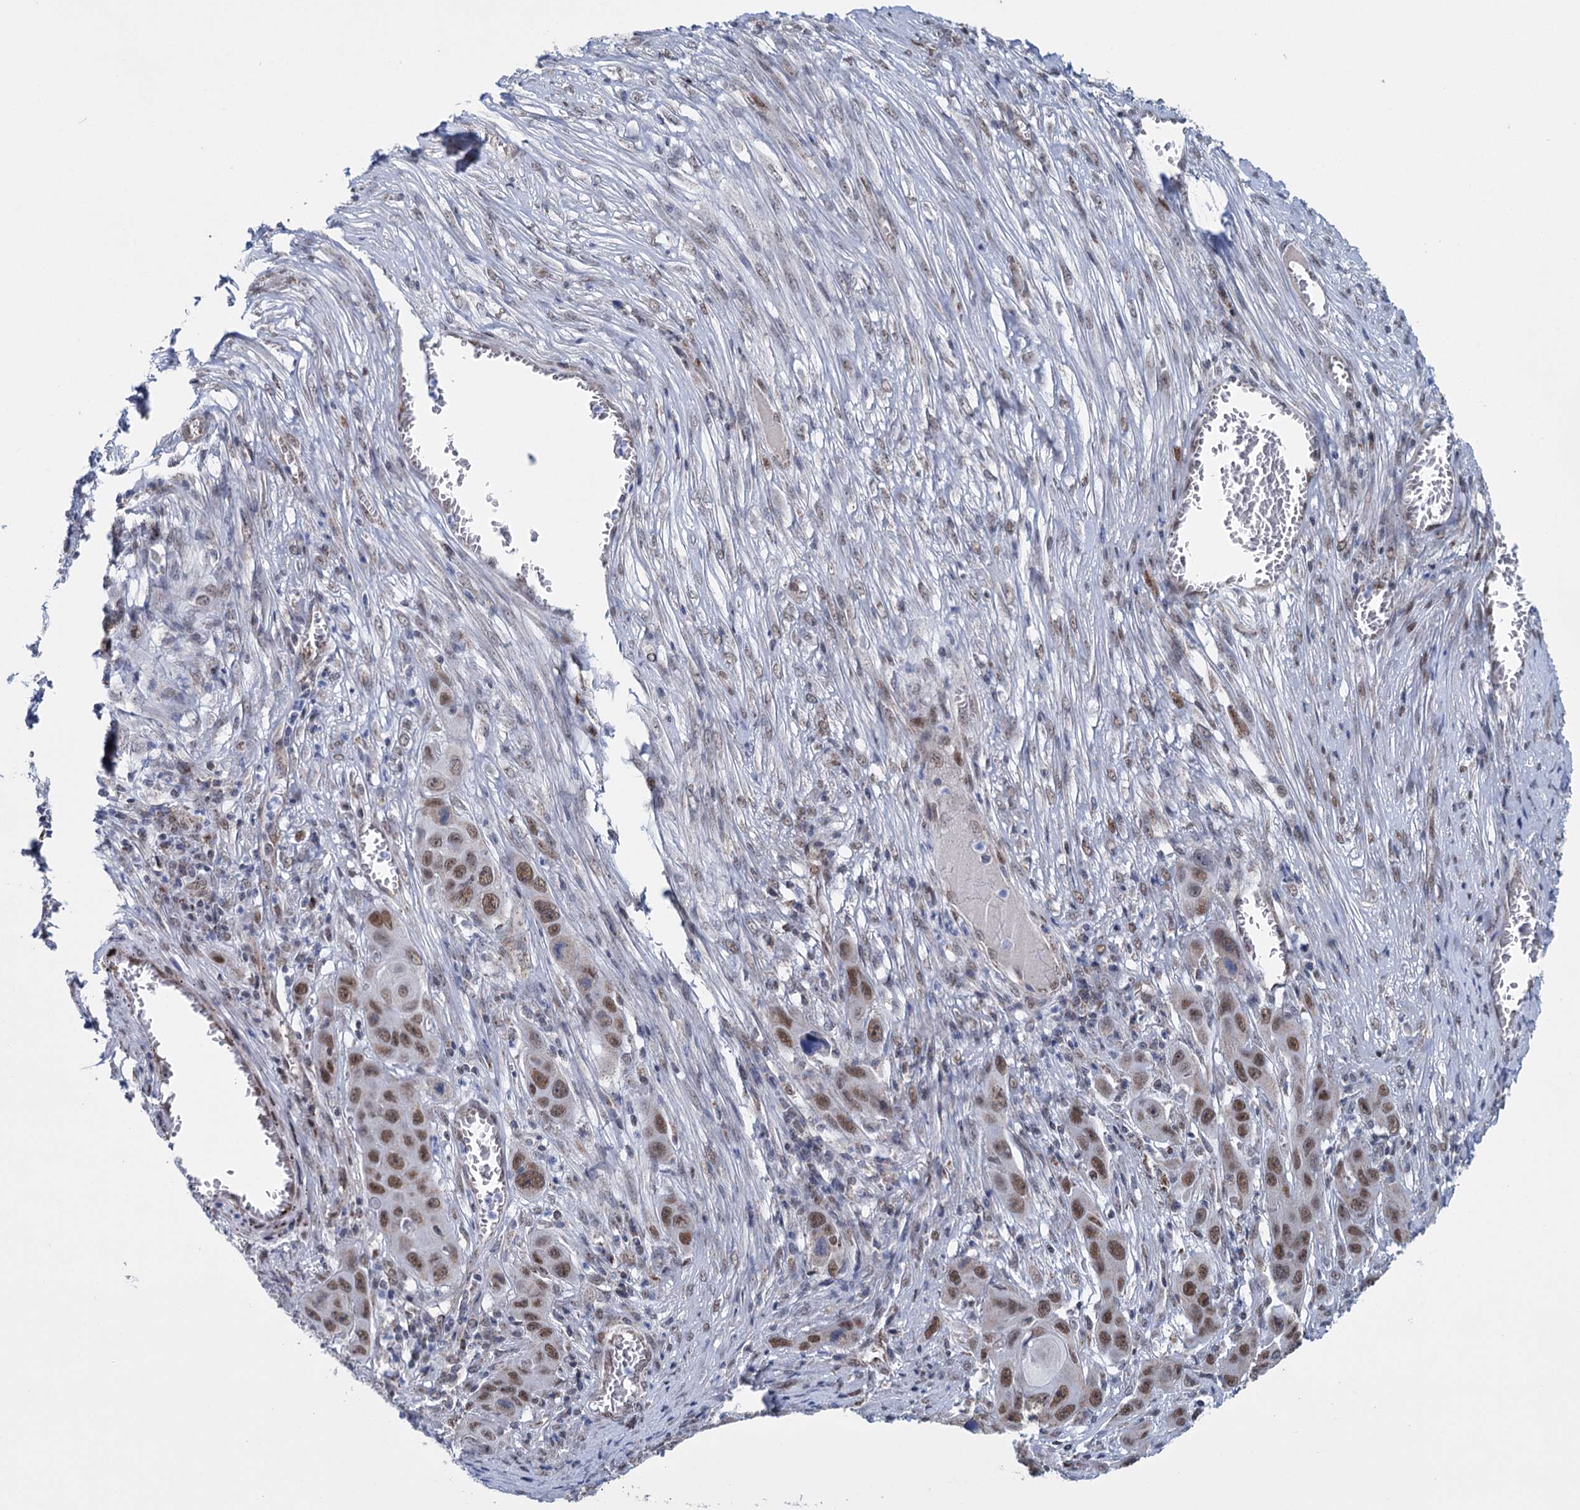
{"staining": {"intensity": "moderate", "quantity": ">75%", "location": "nuclear"}, "tissue": "skin cancer", "cell_type": "Tumor cells", "image_type": "cancer", "snomed": [{"axis": "morphology", "description": "Squamous cell carcinoma, NOS"}, {"axis": "topography", "description": "Skin"}], "caption": "Skin cancer stained with a brown dye displays moderate nuclear positive positivity in approximately >75% of tumor cells.", "gene": "MORN3", "patient": {"sex": "male", "age": 55}}